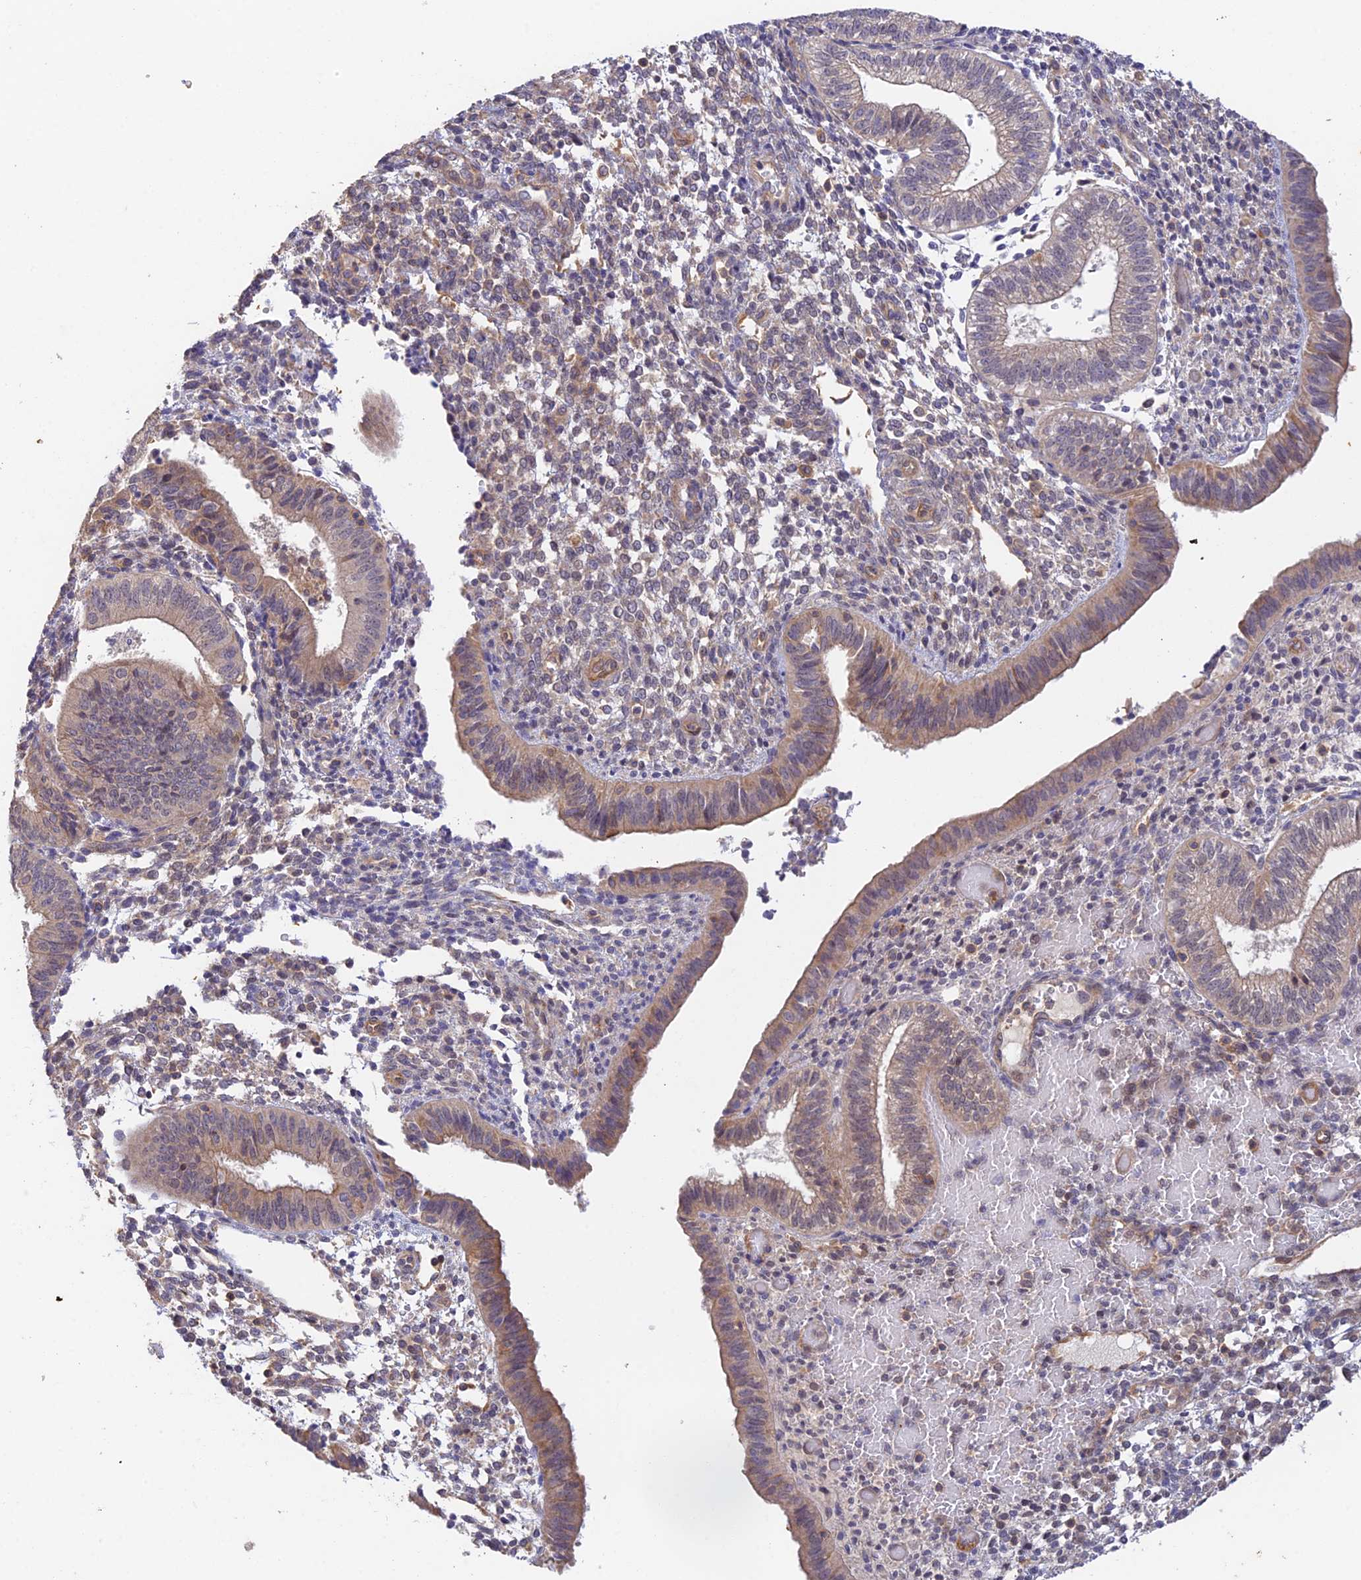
{"staining": {"intensity": "moderate", "quantity": "25%-75%", "location": "cytoplasmic/membranous"}, "tissue": "endometrium", "cell_type": "Cells in endometrial stroma", "image_type": "normal", "snomed": [{"axis": "morphology", "description": "Normal tissue, NOS"}, {"axis": "topography", "description": "Endometrium"}], "caption": "The immunohistochemical stain highlights moderate cytoplasmic/membranous expression in cells in endometrial stroma of unremarkable endometrium. (Stains: DAB in brown, nuclei in blue, Microscopy: brightfield microscopy at high magnification).", "gene": "MYO9A", "patient": {"sex": "female", "age": 34}}